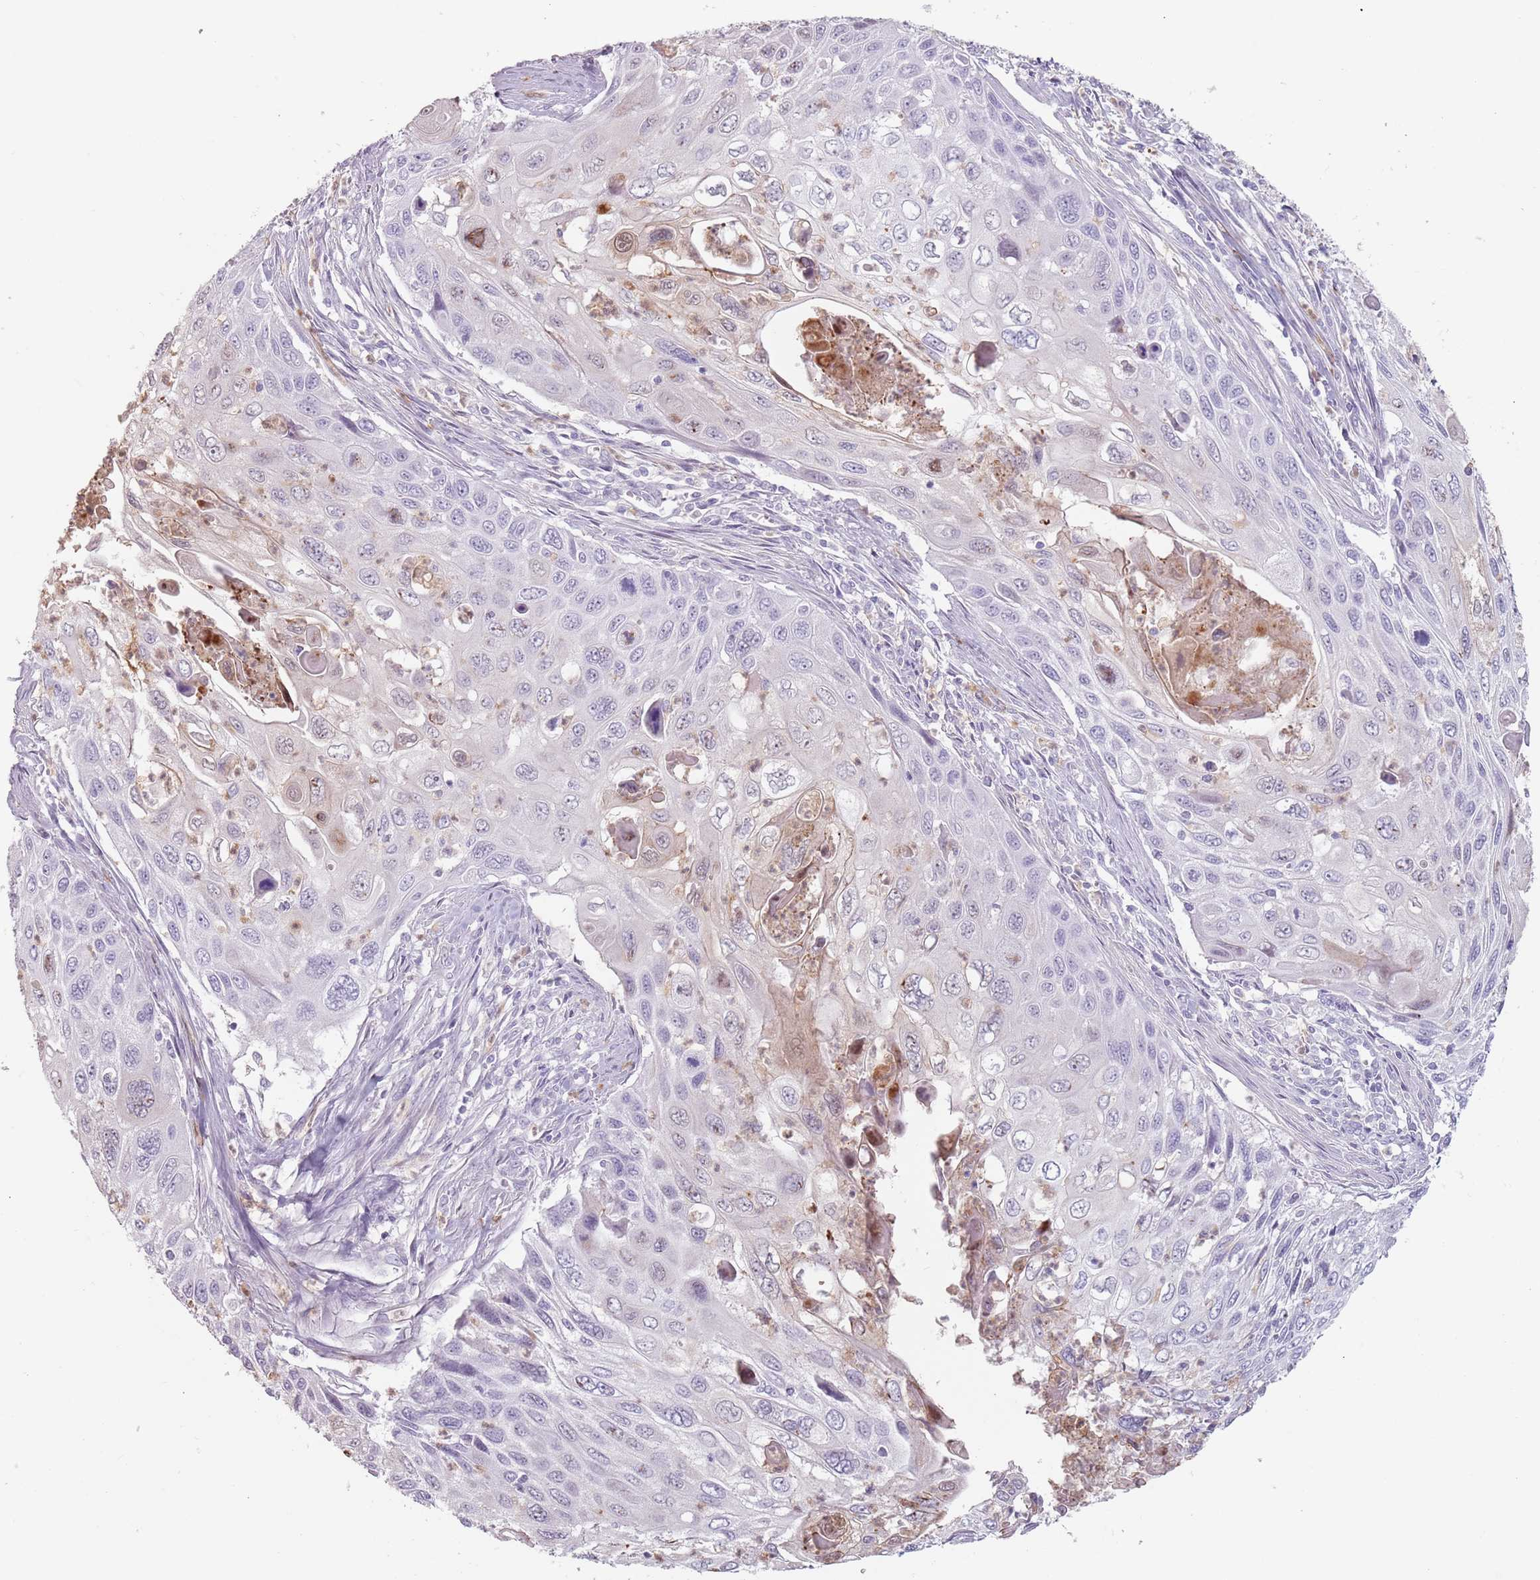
{"staining": {"intensity": "weak", "quantity": "<25%", "location": "nuclear"}, "tissue": "cervical cancer", "cell_type": "Tumor cells", "image_type": "cancer", "snomed": [{"axis": "morphology", "description": "Squamous cell carcinoma, NOS"}, {"axis": "topography", "description": "Cervix"}], "caption": "Immunohistochemical staining of squamous cell carcinoma (cervical) displays no significant positivity in tumor cells.", "gene": "ZNF584", "patient": {"sex": "female", "age": 70}}